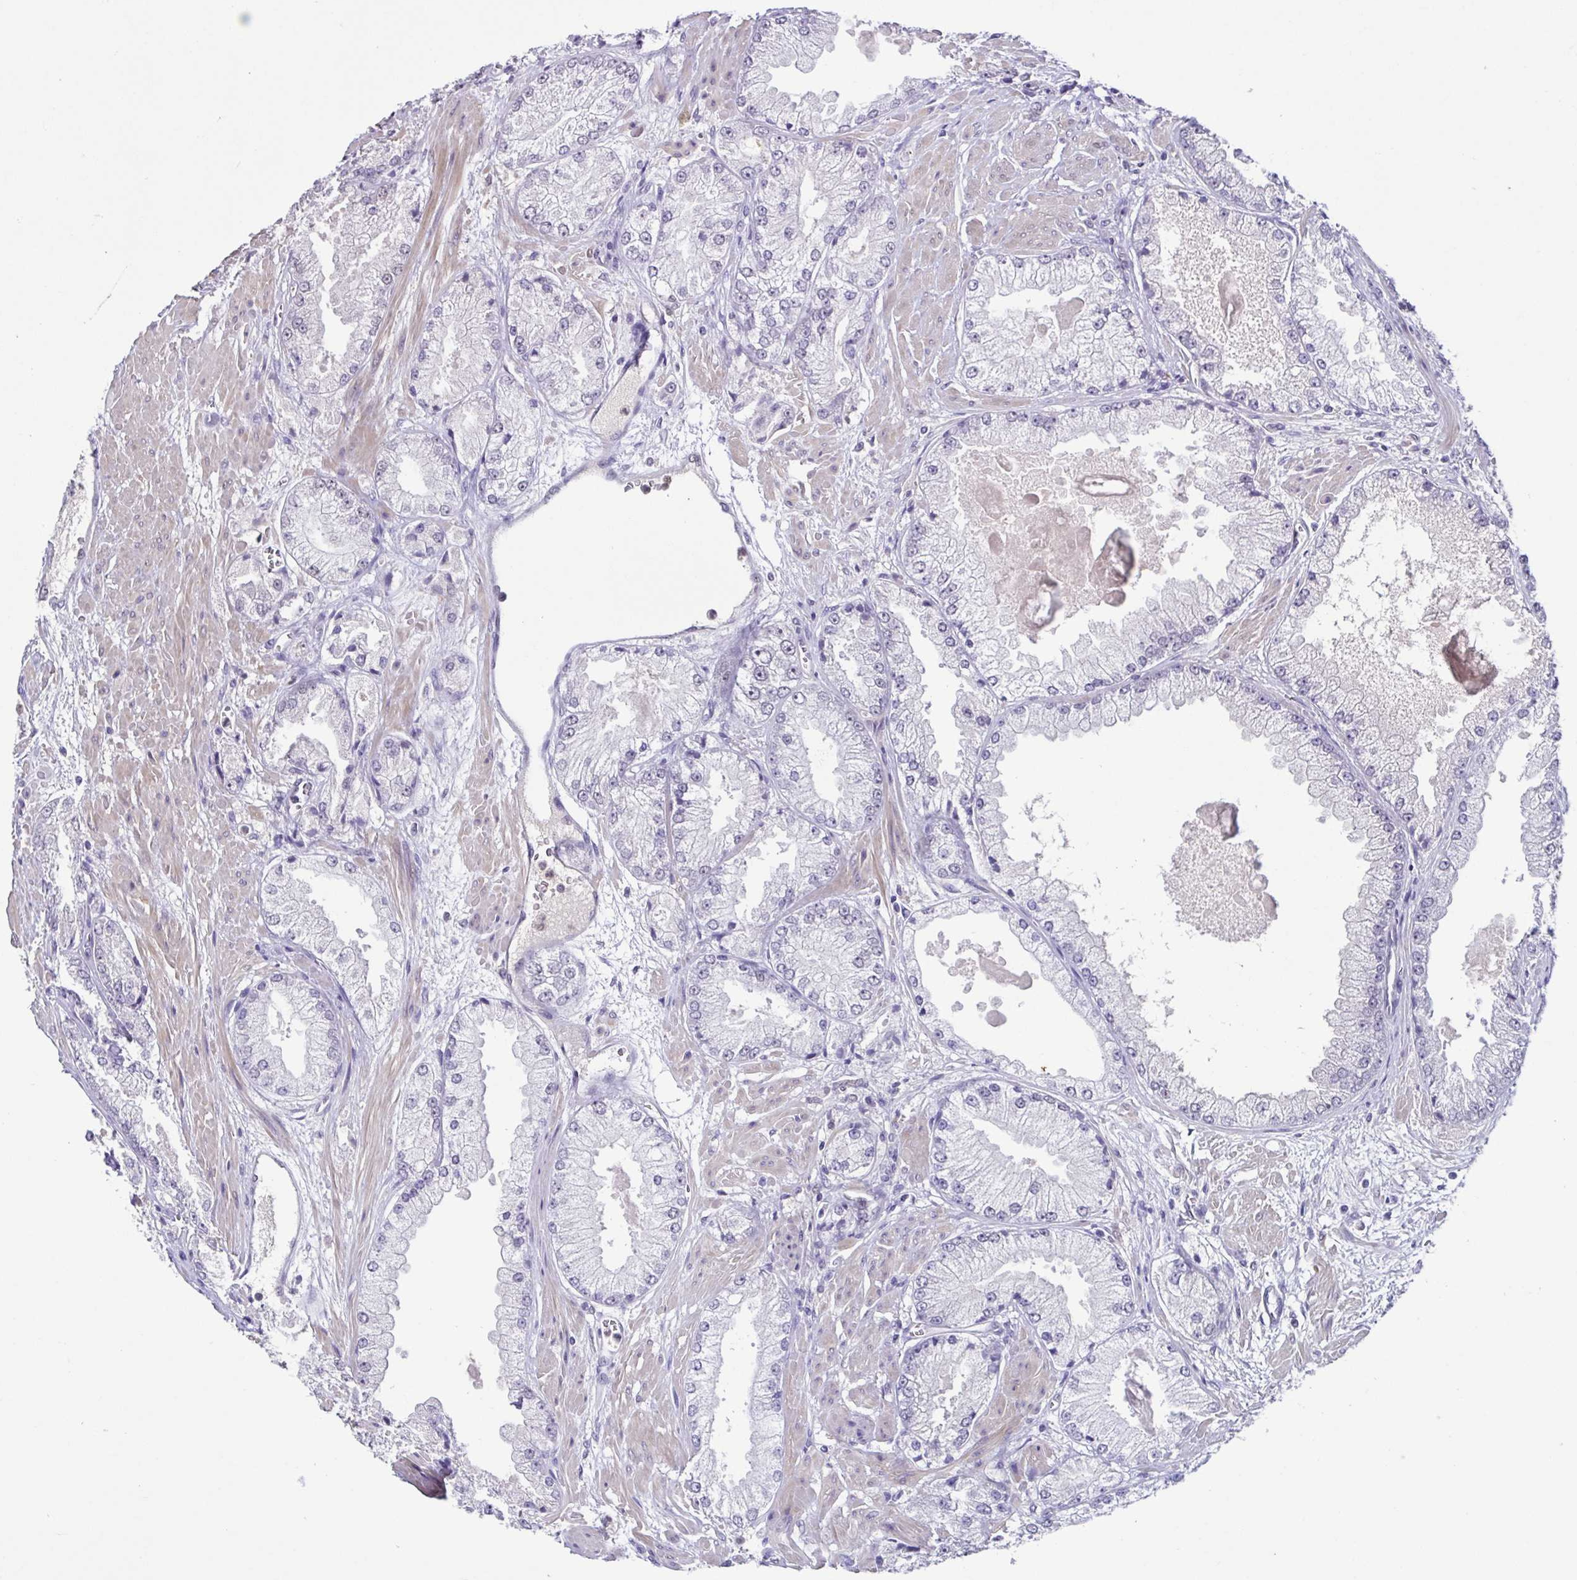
{"staining": {"intensity": "negative", "quantity": "none", "location": "none"}, "tissue": "prostate cancer", "cell_type": "Tumor cells", "image_type": "cancer", "snomed": [{"axis": "morphology", "description": "Adenocarcinoma, High grade"}, {"axis": "topography", "description": "Prostate"}], "caption": "DAB immunohistochemical staining of prostate cancer (high-grade adenocarcinoma) exhibits no significant positivity in tumor cells.", "gene": "ACTRT3", "patient": {"sex": "male", "age": 68}}